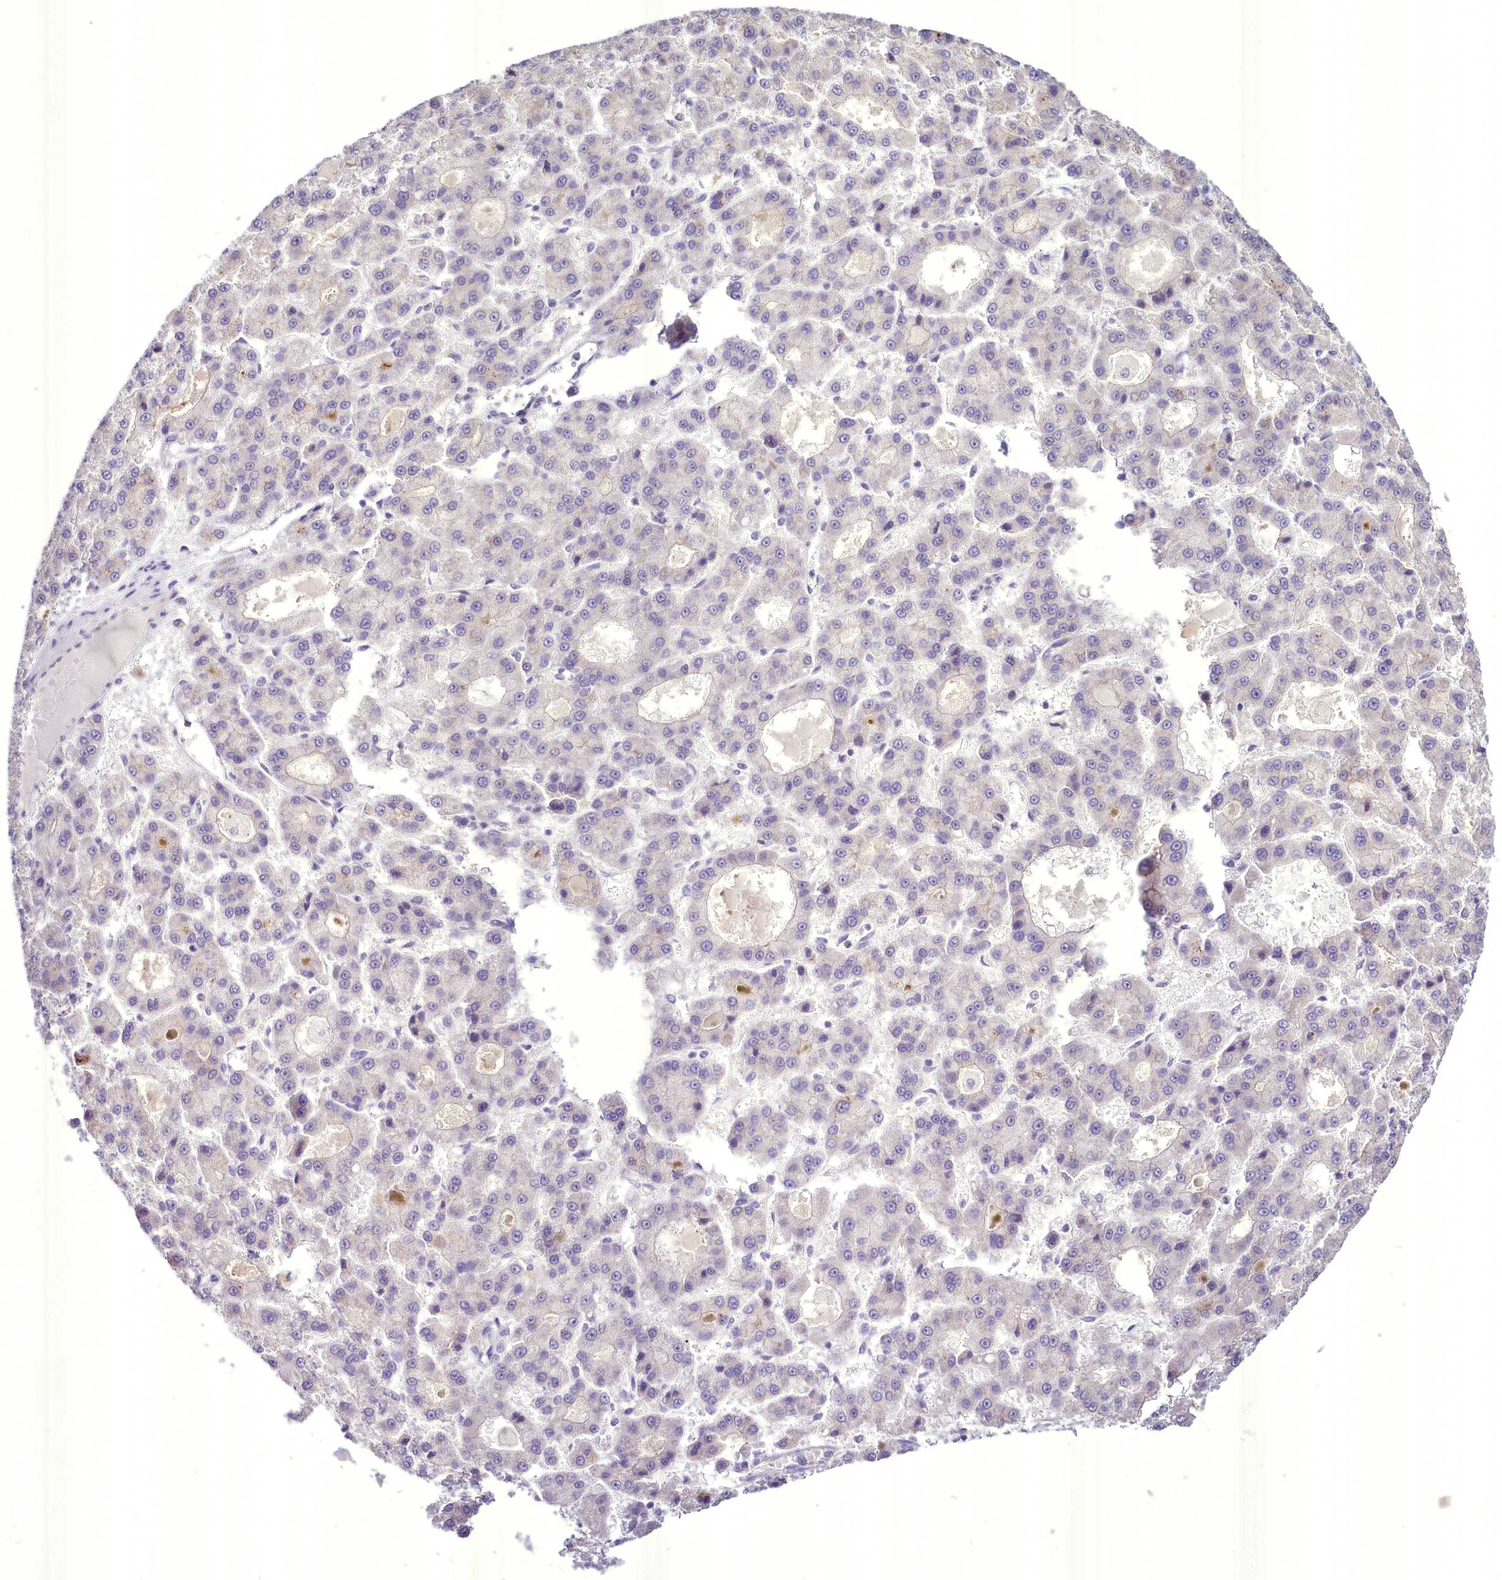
{"staining": {"intensity": "negative", "quantity": "none", "location": "none"}, "tissue": "liver cancer", "cell_type": "Tumor cells", "image_type": "cancer", "snomed": [{"axis": "morphology", "description": "Carcinoma, Hepatocellular, NOS"}, {"axis": "topography", "description": "Liver"}], "caption": "Immunohistochemical staining of liver hepatocellular carcinoma demonstrates no significant staining in tumor cells. (DAB (3,3'-diaminobenzidine) immunohistochemistry visualized using brightfield microscopy, high magnification).", "gene": "BANK1", "patient": {"sex": "male", "age": 70}}